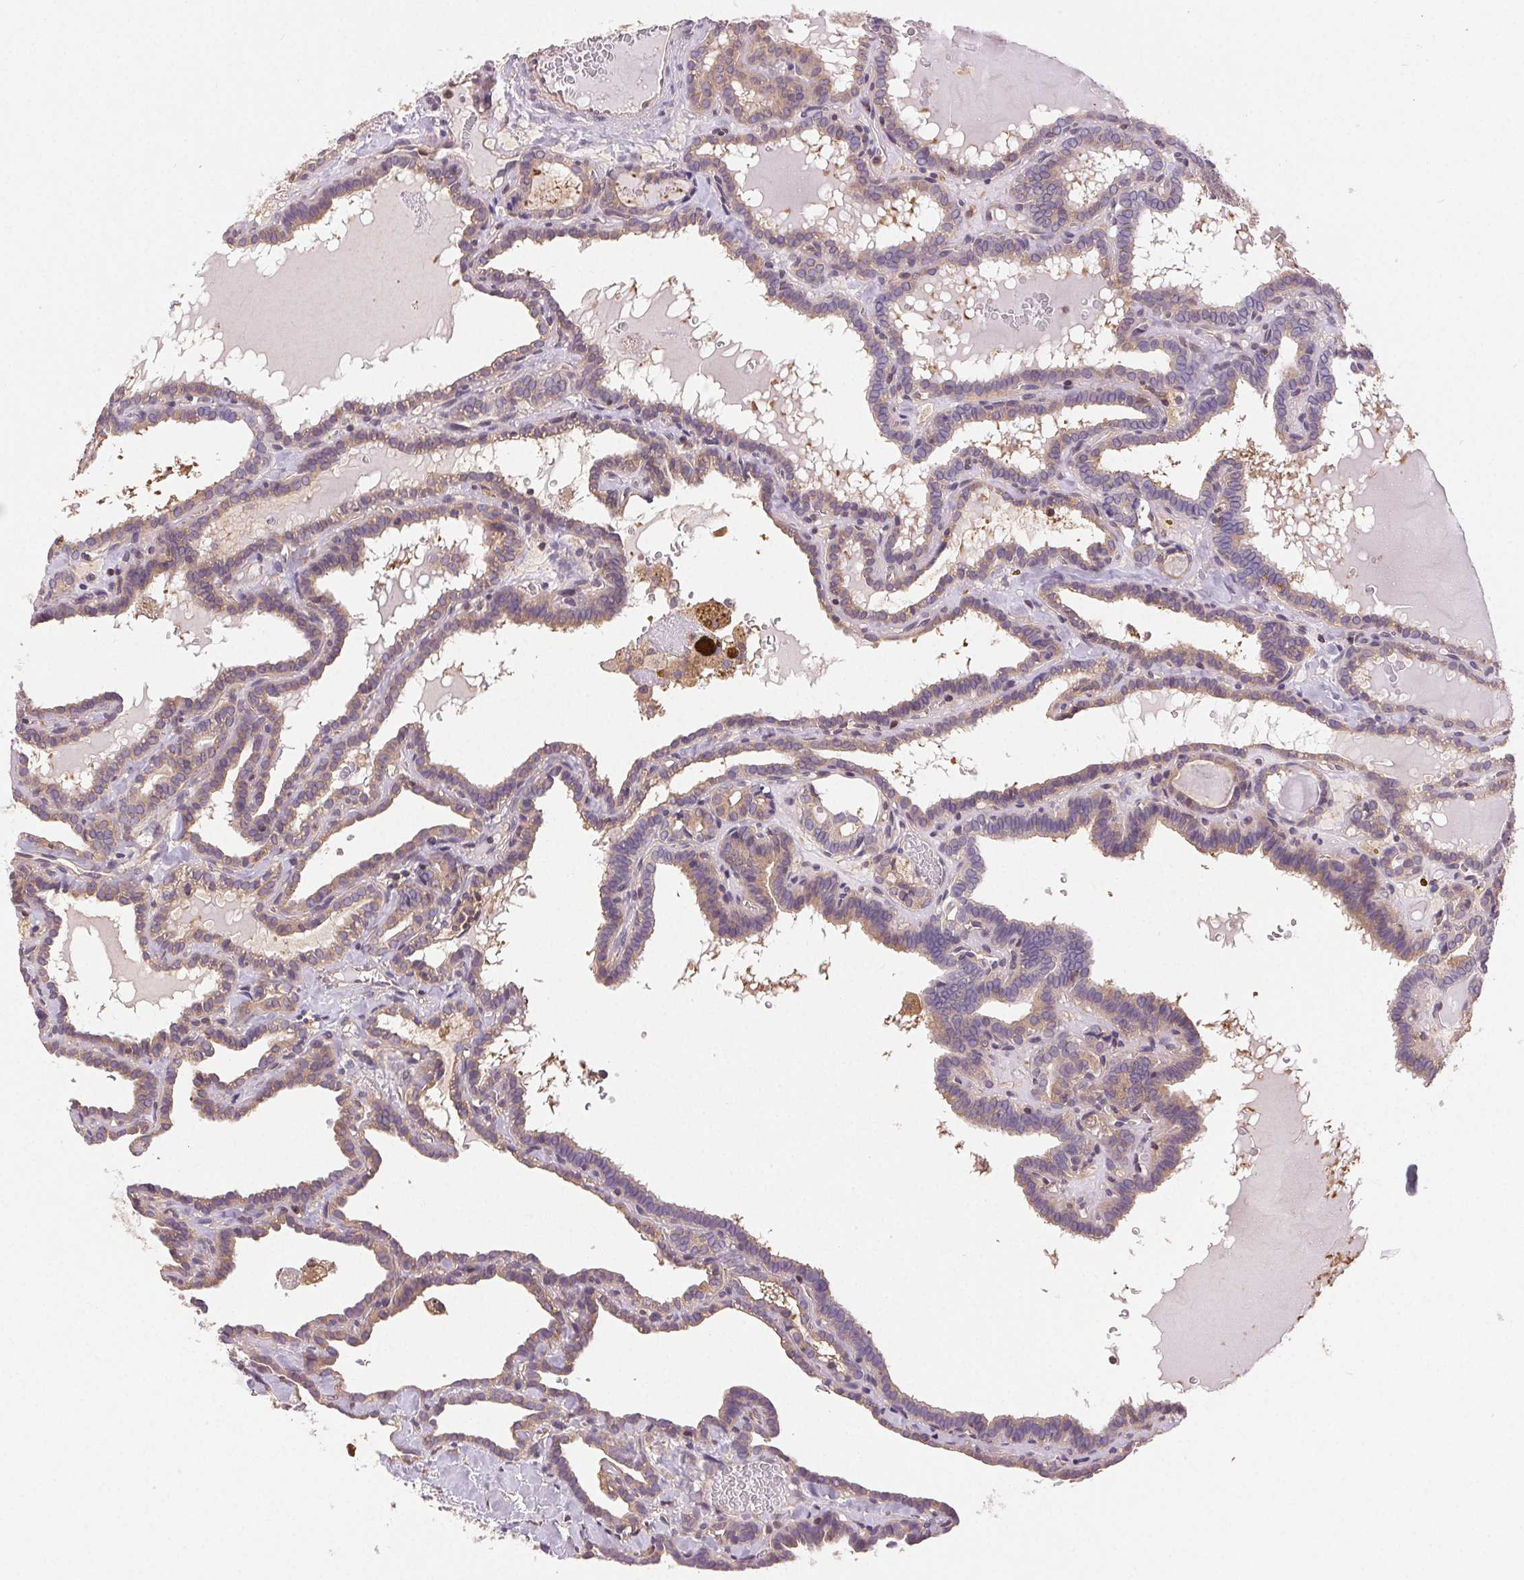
{"staining": {"intensity": "weak", "quantity": "25%-75%", "location": "cytoplasmic/membranous"}, "tissue": "thyroid cancer", "cell_type": "Tumor cells", "image_type": "cancer", "snomed": [{"axis": "morphology", "description": "Papillary adenocarcinoma, NOS"}, {"axis": "topography", "description": "Thyroid gland"}], "caption": "Protein expression analysis of papillary adenocarcinoma (thyroid) demonstrates weak cytoplasmic/membranous positivity in about 25%-75% of tumor cells.", "gene": "GDI2", "patient": {"sex": "female", "age": 39}}